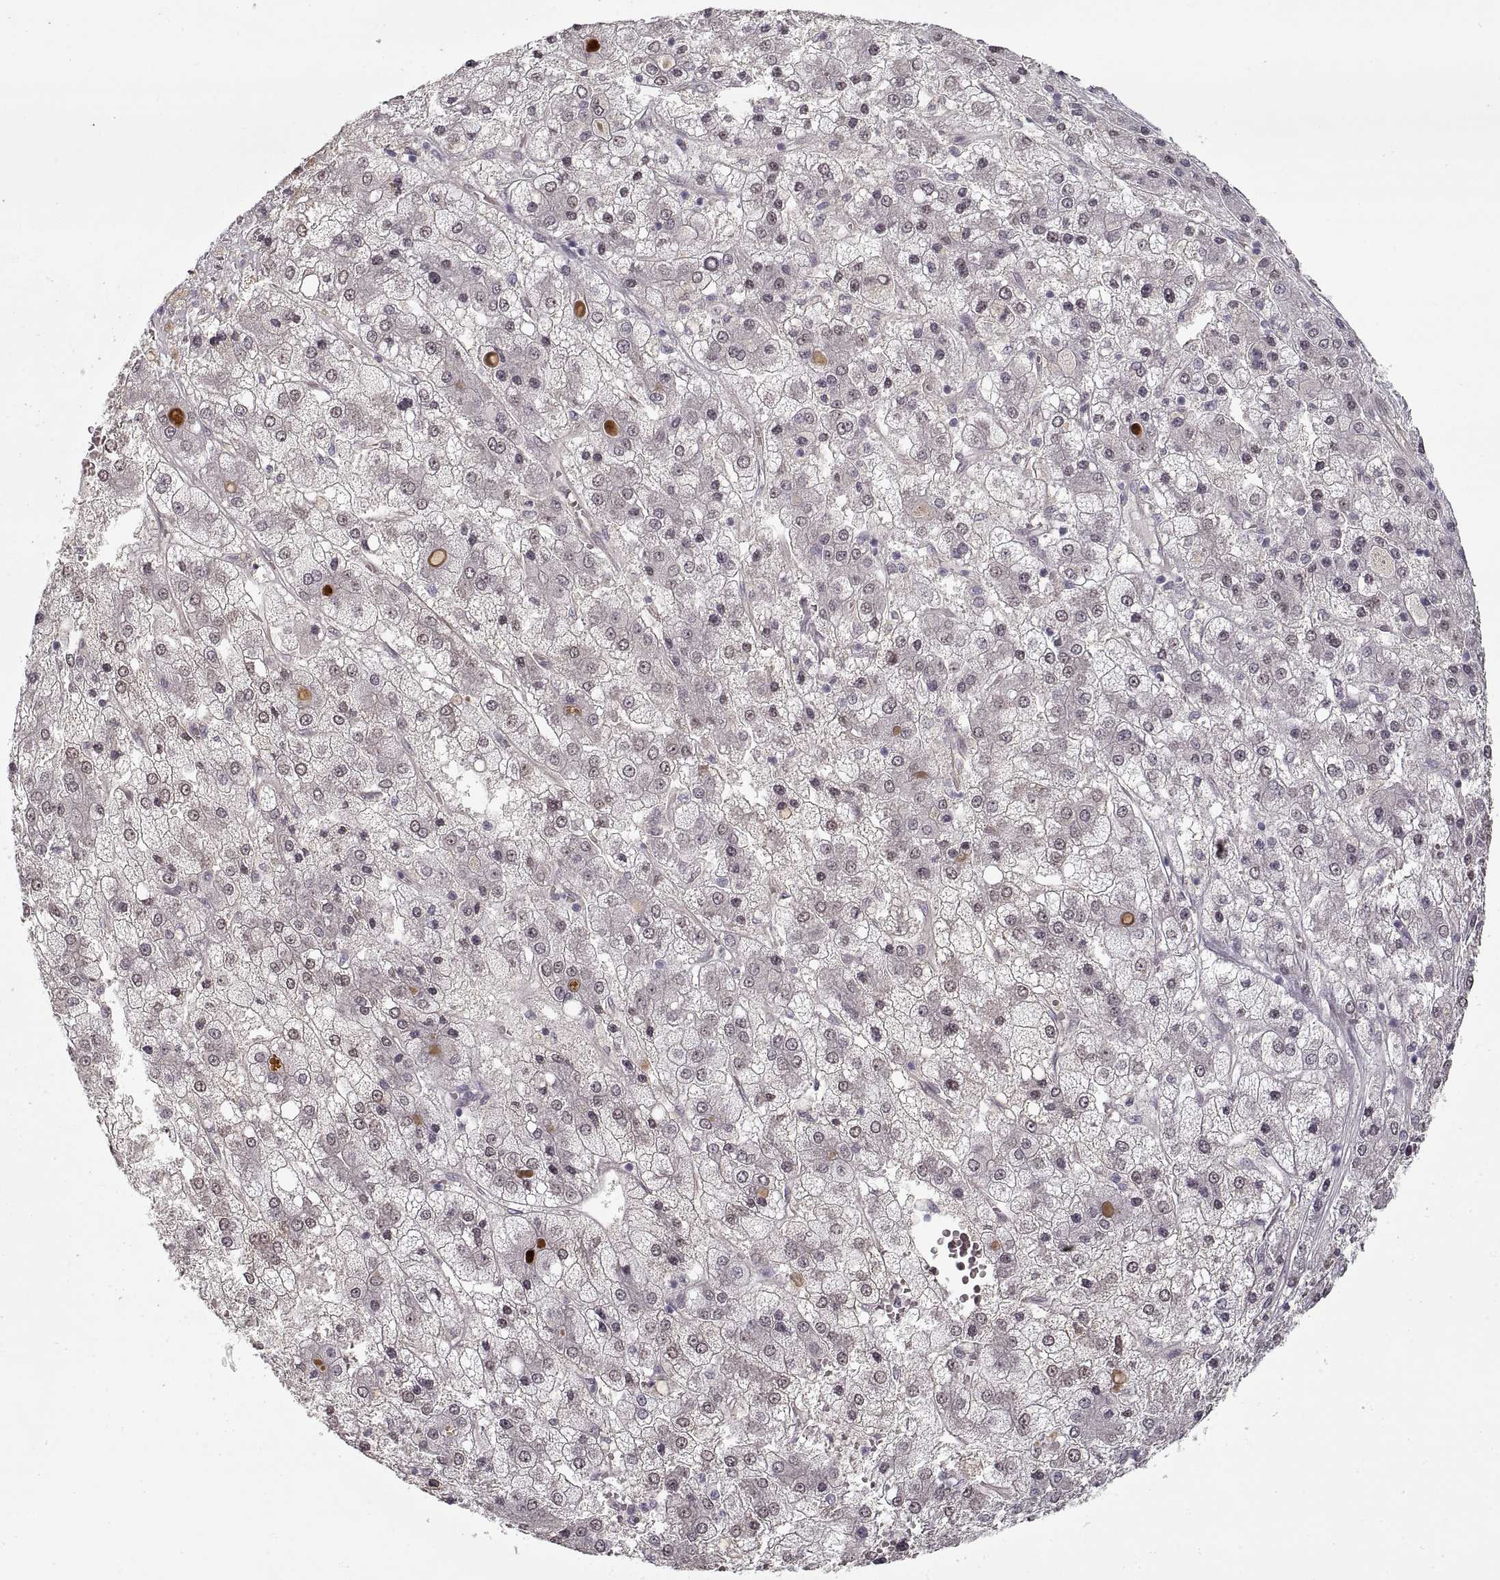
{"staining": {"intensity": "negative", "quantity": "none", "location": "none"}, "tissue": "liver cancer", "cell_type": "Tumor cells", "image_type": "cancer", "snomed": [{"axis": "morphology", "description": "Carcinoma, Hepatocellular, NOS"}, {"axis": "topography", "description": "Liver"}], "caption": "This image is of liver cancer stained with immunohistochemistry (IHC) to label a protein in brown with the nuclei are counter-stained blue. There is no staining in tumor cells.", "gene": "LAMB2", "patient": {"sex": "male", "age": 73}}